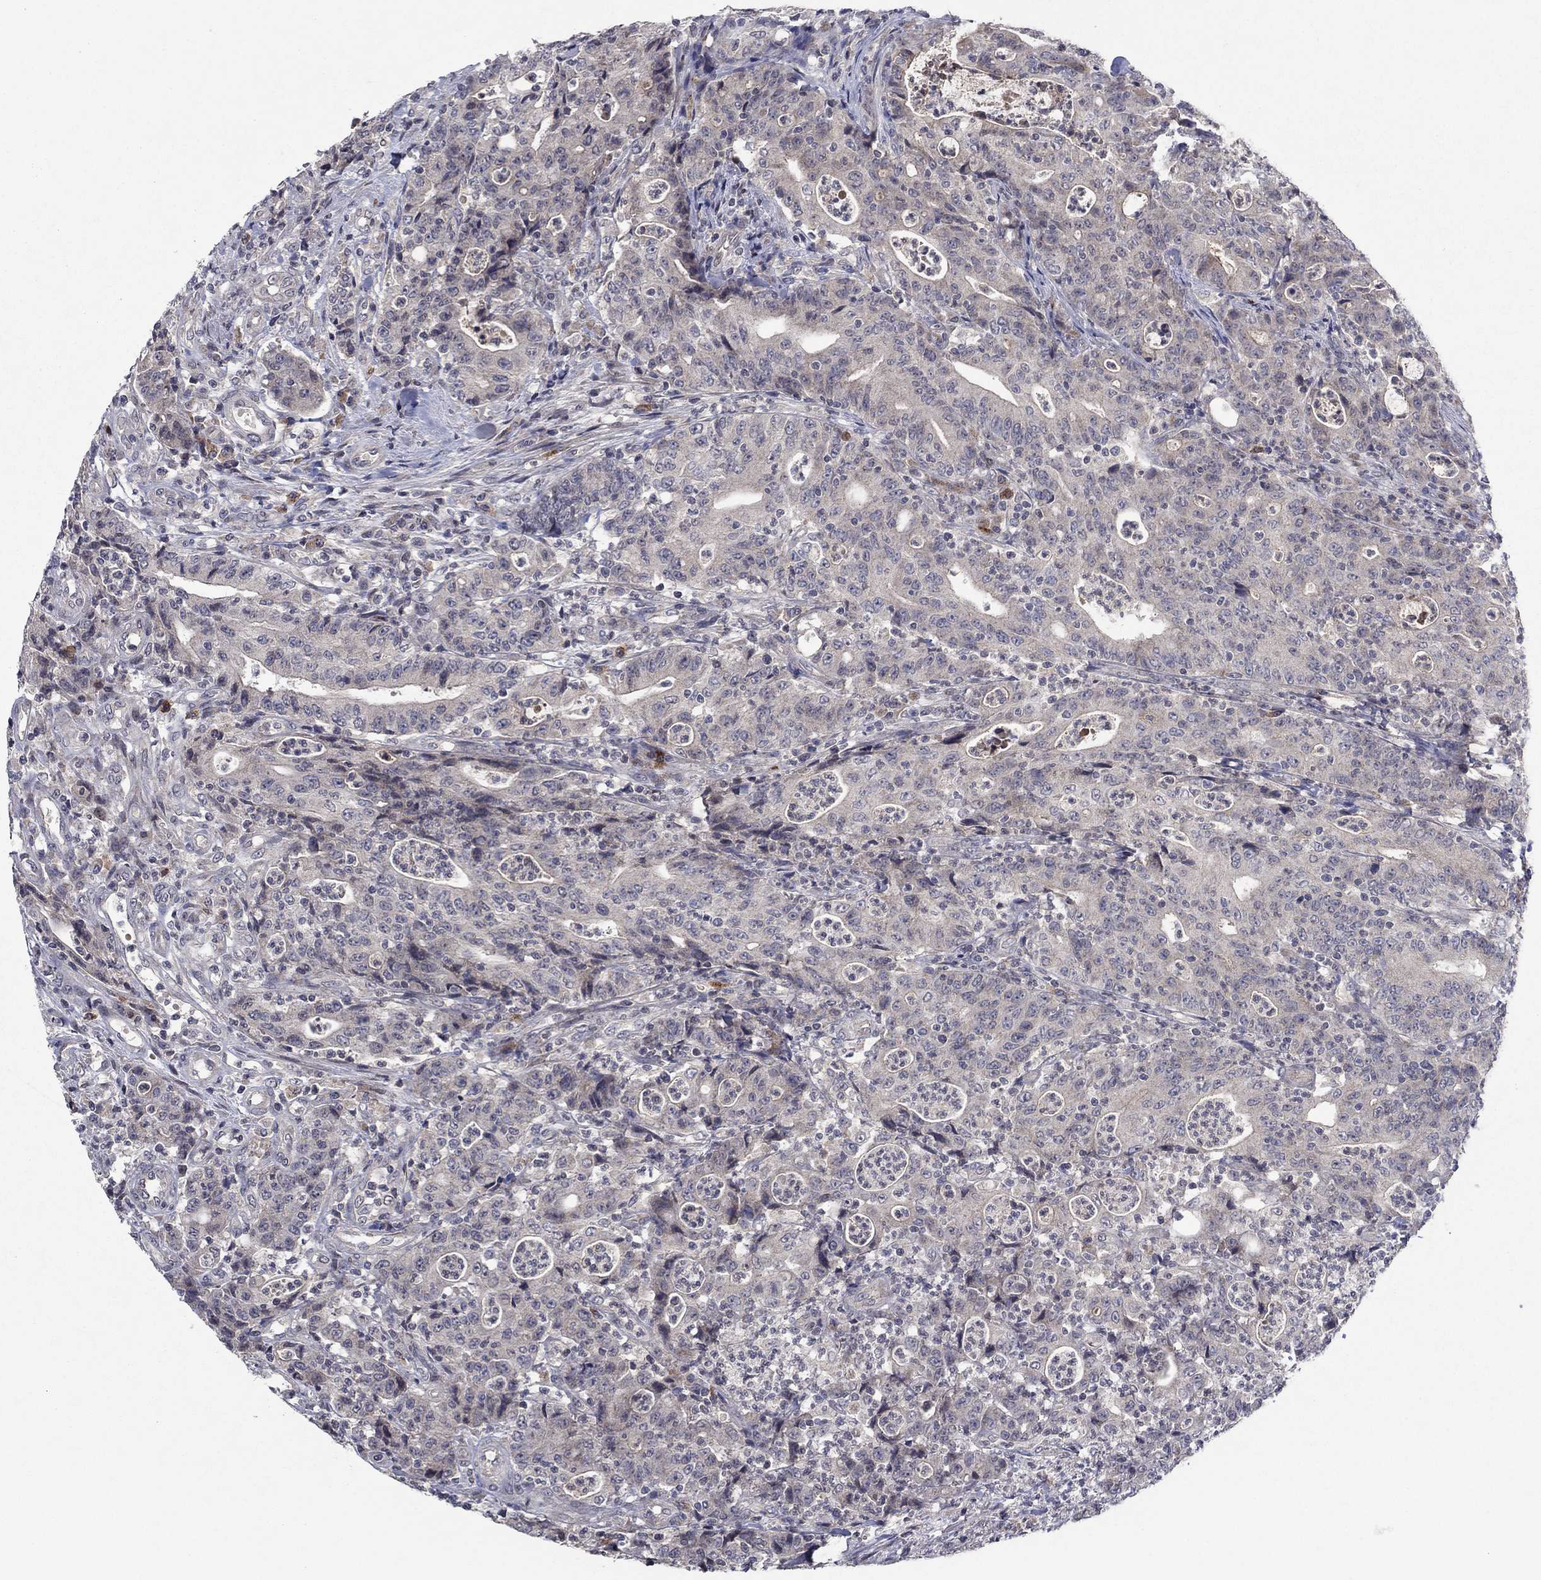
{"staining": {"intensity": "negative", "quantity": "none", "location": "none"}, "tissue": "colorectal cancer", "cell_type": "Tumor cells", "image_type": "cancer", "snomed": [{"axis": "morphology", "description": "Adenocarcinoma, NOS"}, {"axis": "topography", "description": "Colon"}], "caption": "Adenocarcinoma (colorectal) stained for a protein using immunohistochemistry demonstrates no staining tumor cells.", "gene": "IL4", "patient": {"sex": "male", "age": 70}}